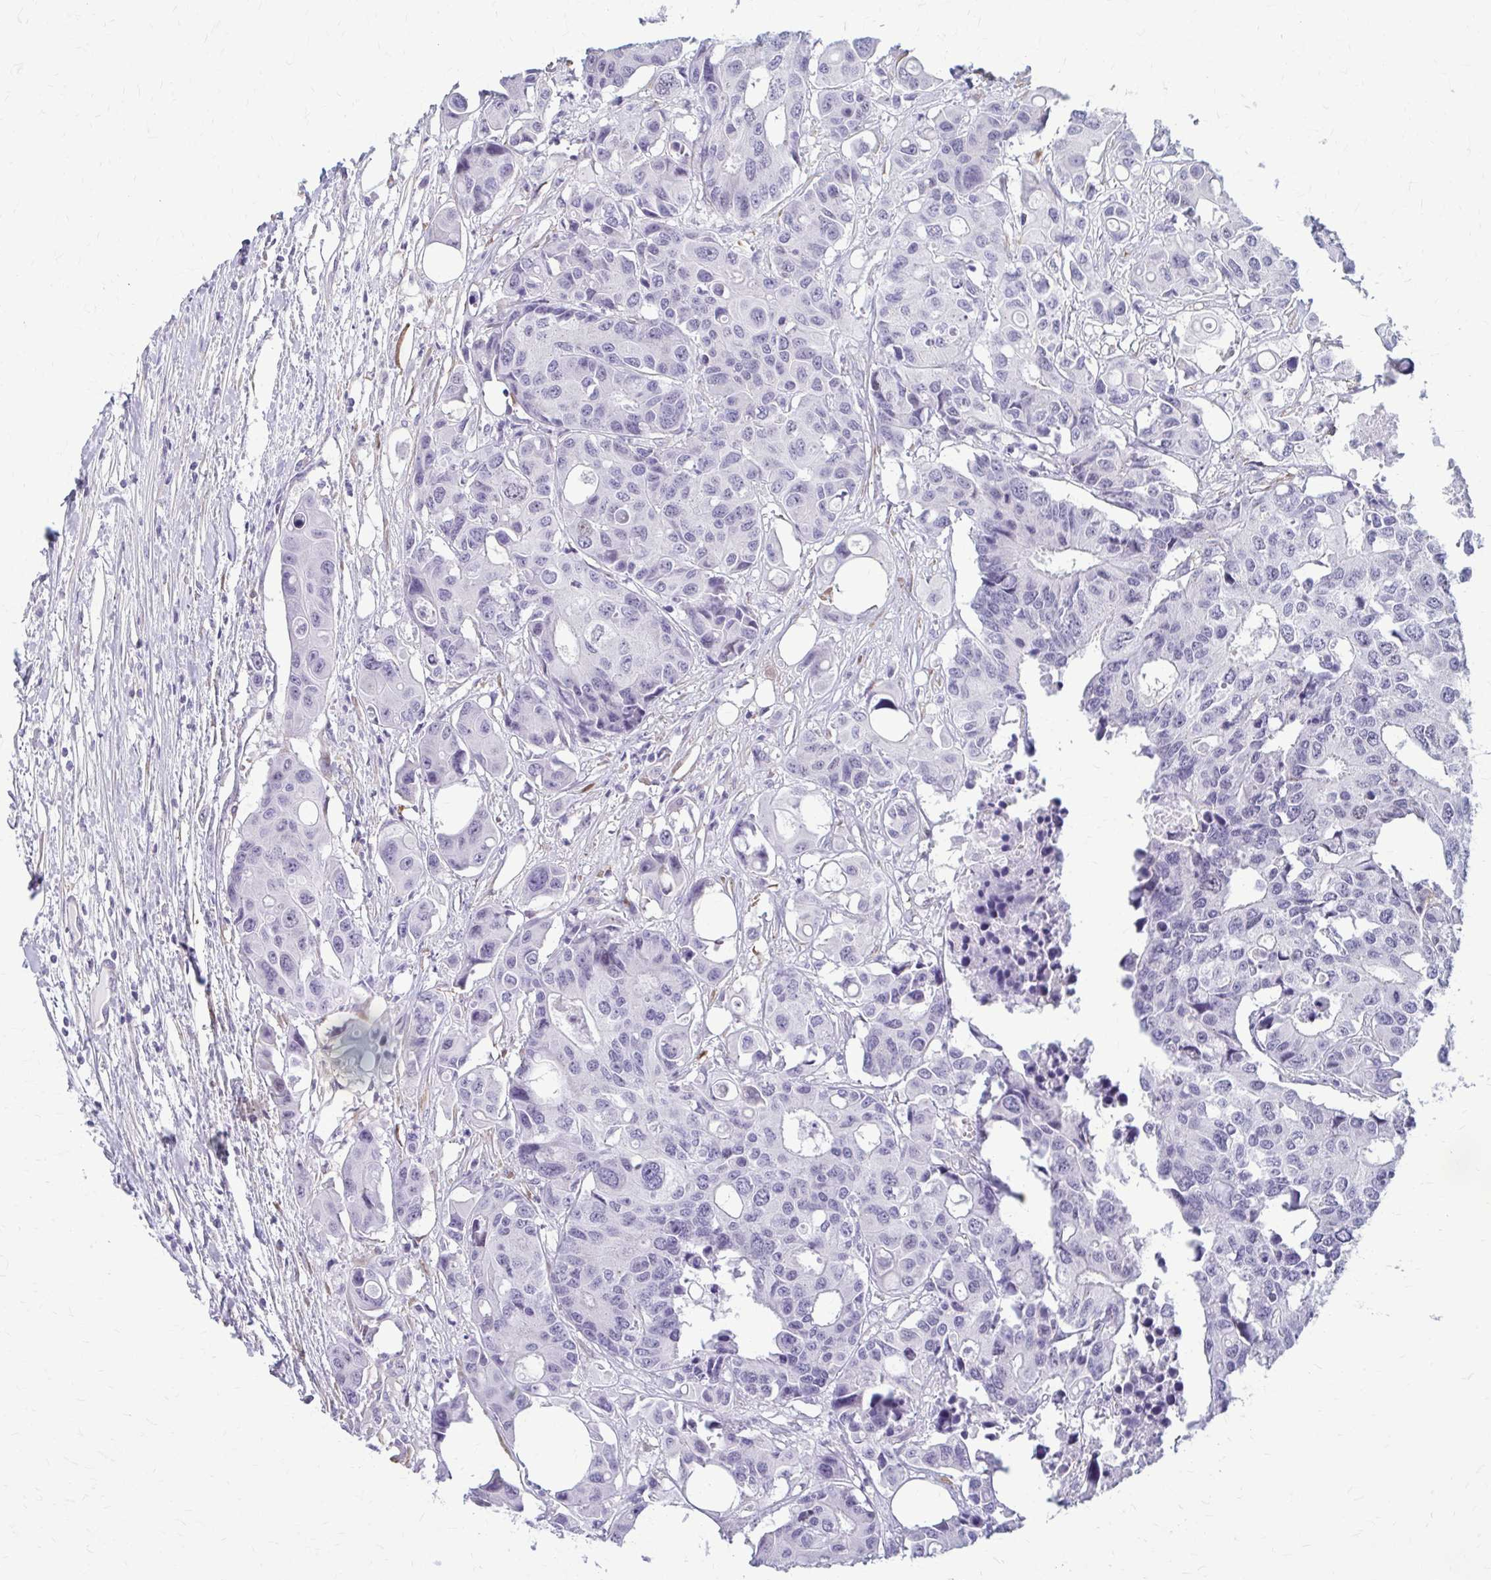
{"staining": {"intensity": "negative", "quantity": "none", "location": "none"}, "tissue": "colorectal cancer", "cell_type": "Tumor cells", "image_type": "cancer", "snomed": [{"axis": "morphology", "description": "Adenocarcinoma, NOS"}, {"axis": "topography", "description": "Colon"}], "caption": "Histopathology image shows no significant protein positivity in tumor cells of colorectal adenocarcinoma.", "gene": "DEPP1", "patient": {"sex": "male", "age": 77}}